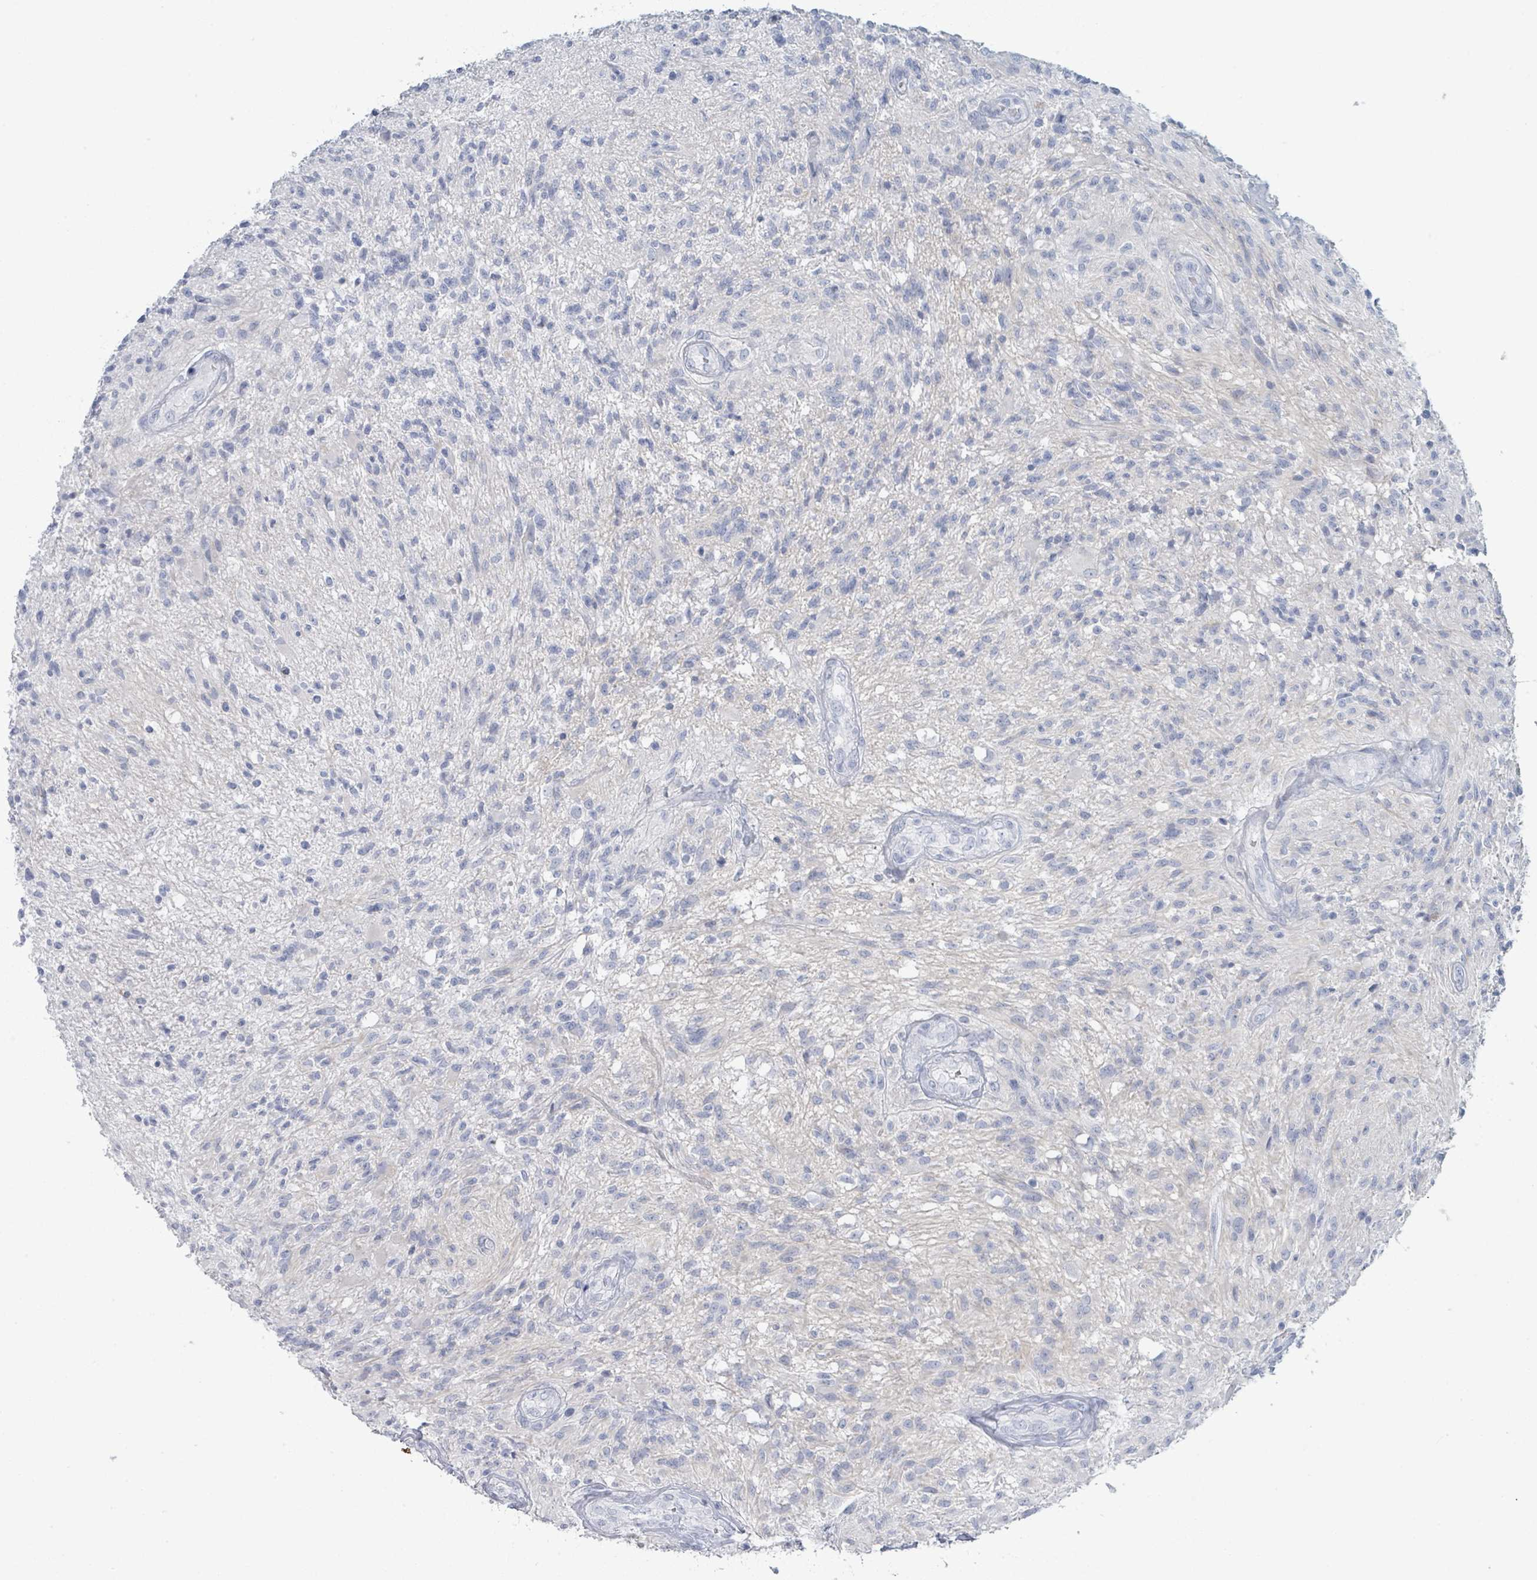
{"staining": {"intensity": "negative", "quantity": "none", "location": "none"}, "tissue": "glioma", "cell_type": "Tumor cells", "image_type": "cancer", "snomed": [{"axis": "morphology", "description": "Glioma, malignant, High grade"}, {"axis": "topography", "description": "Brain"}], "caption": "Protein analysis of malignant glioma (high-grade) exhibits no significant positivity in tumor cells.", "gene": "DEFA4", "patient": {"sex": "male", "age": 56}}